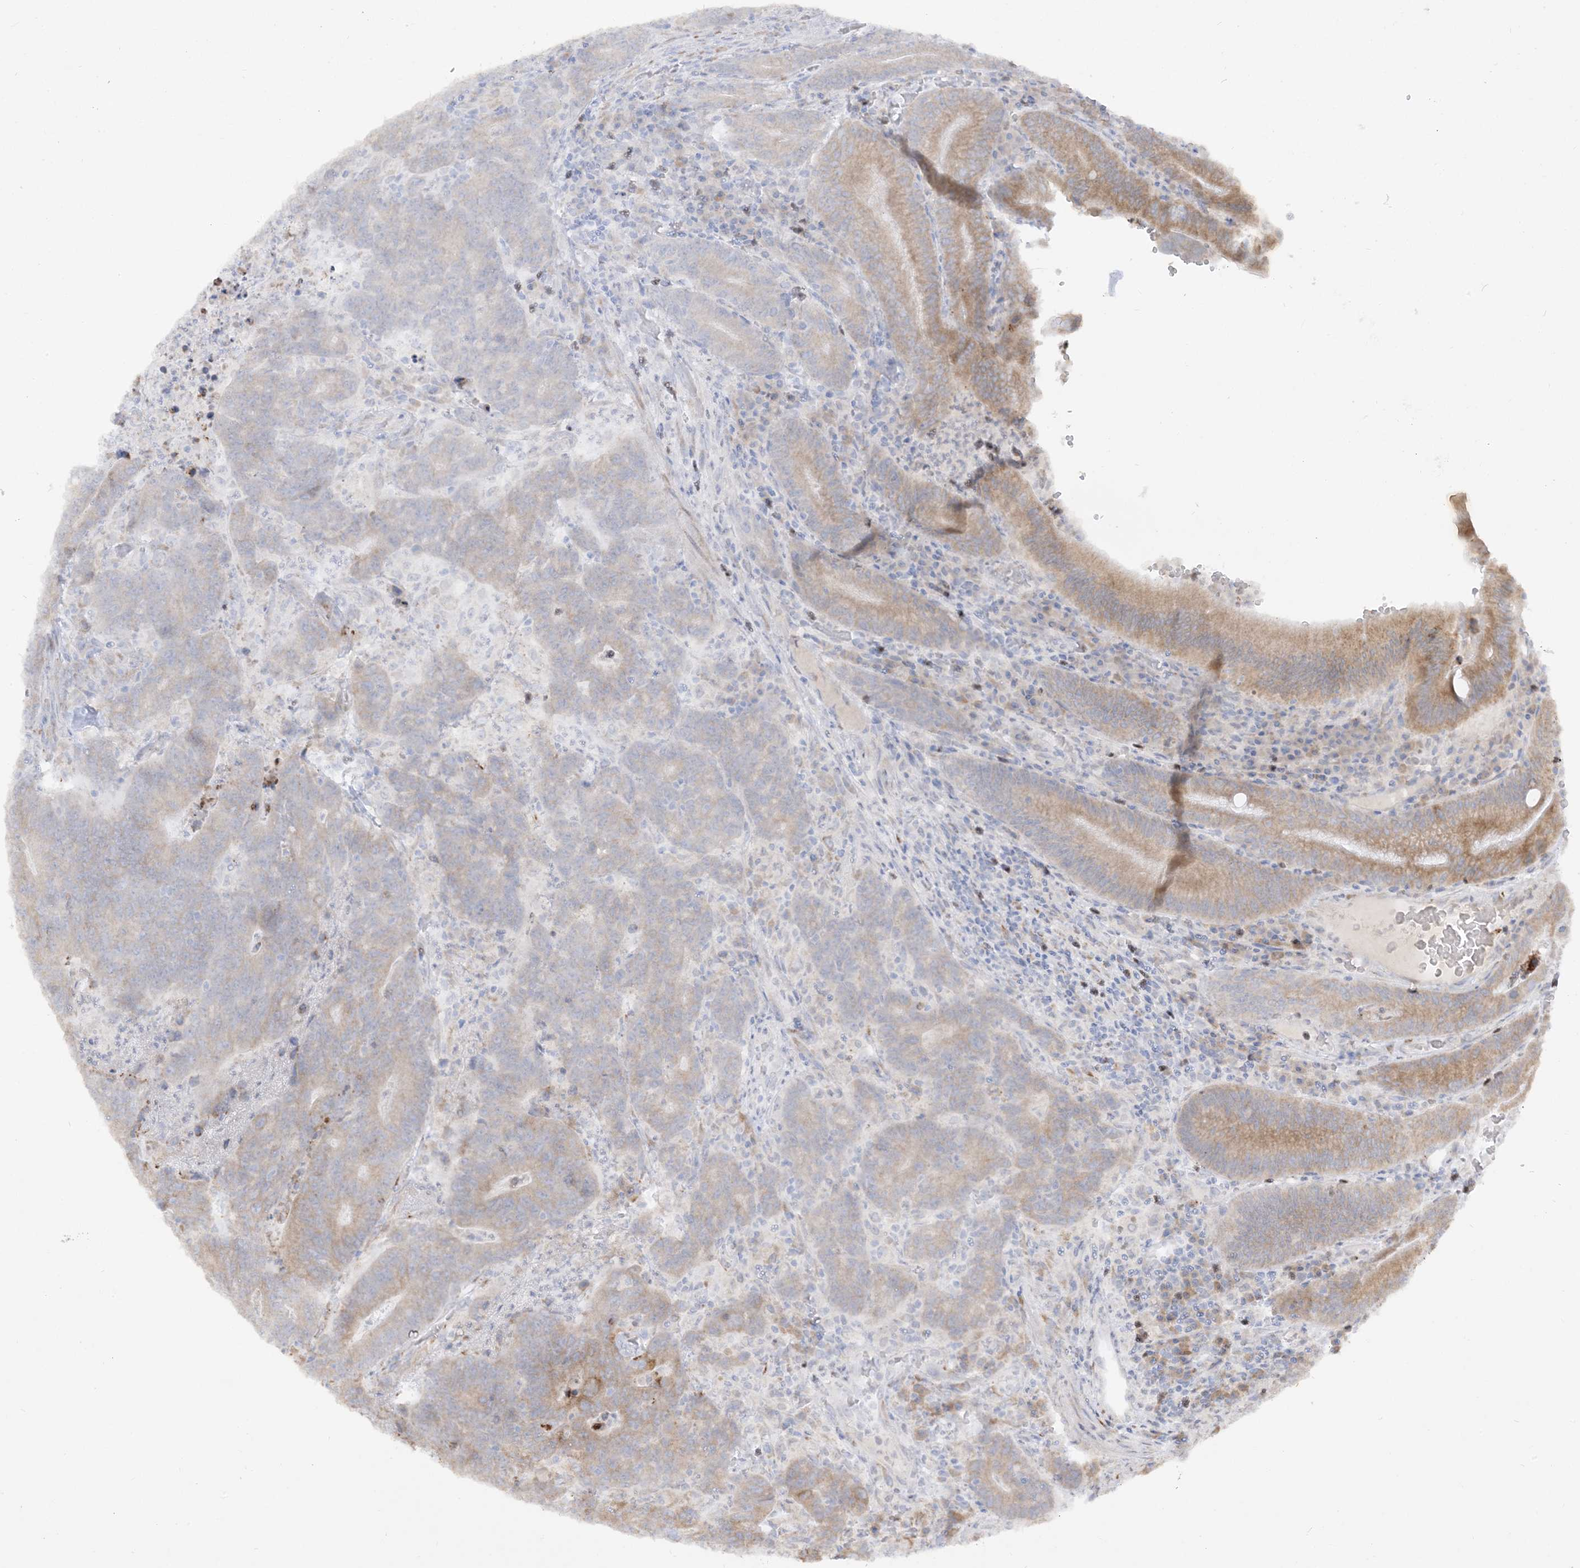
{"staining": {"intensity": "weak", "quantity": "25%-75%", "location": "cytoplasmic/membranous"}, "tissue": "colorectal cancer", "cell_type": "Tumor cells", "image_type": "cancer", "snomed": [{"axis": "morphology", "description": "Normal tissue, NOS"}, {"axis": "morphology", "description": "Adenocarcinoma, NOS"}, {"axis": "topography", "description": "Colon"}], "caption": "This is a photomicrograph of IHC staining of colorectal cancer, which shows weak positivity in the cytoplasmic/membranous of tumor cells.", "gene": "LOXL3", "patient": {"sex": "female", "age": 75}}